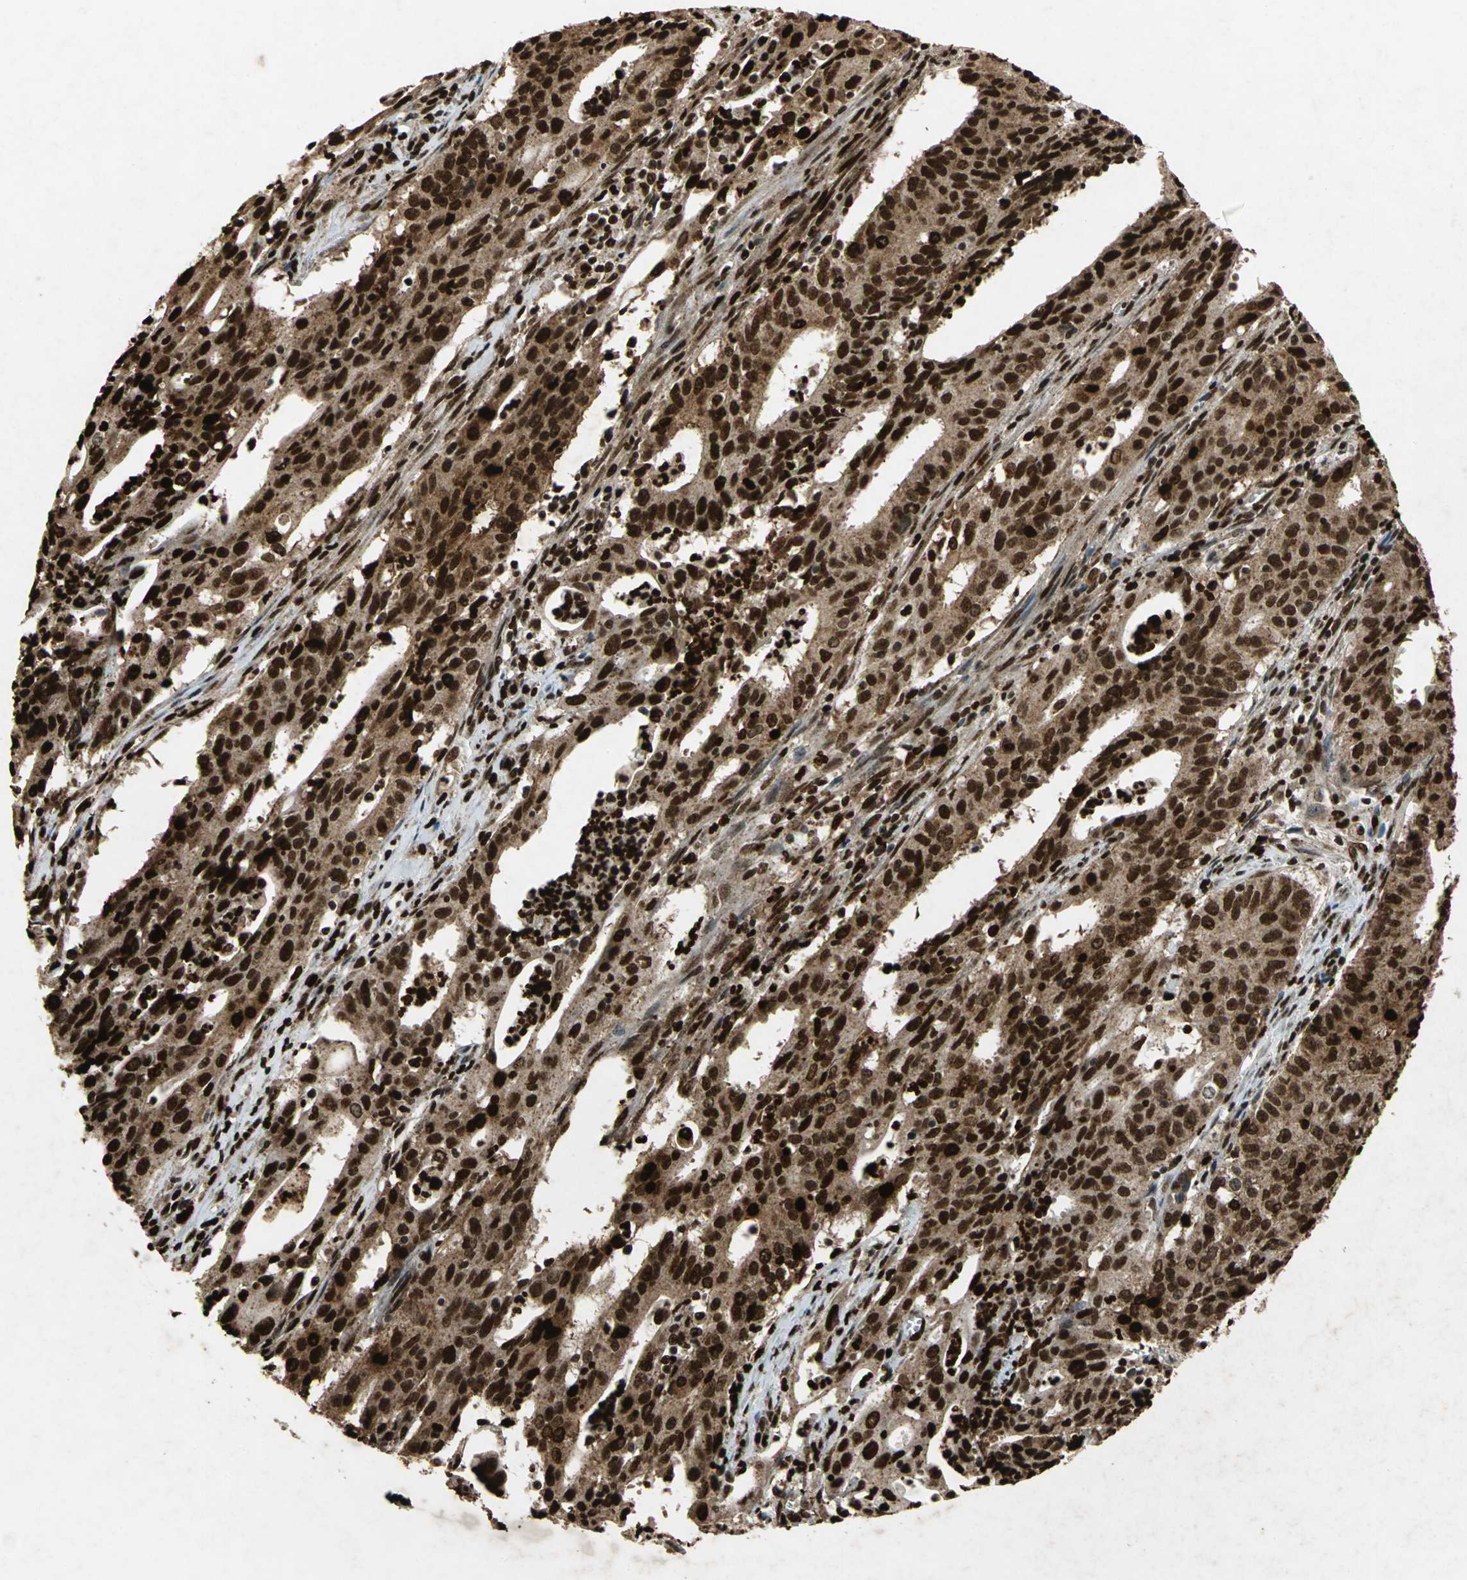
{"staining": {"intensity": "strong", "quantity": ">75%", "location": "cytoplasmic/membranous,nuclear"}, "tissue": "cervical cancer", "cell_type": "Tumor cells", "image_type": "cancer", "snomed": [{"axis": "morphology", "description": "Adenocarcinoma, NOS"}, {"axis": "topography", "description": "Cervix"}], "caption": "A high amount of strong cytoplasmic/membranous and nuclear expression is present in about >75% of tumor cells in adenocarcinoma (cervical) tissue.", "gene": "ANP32A", "patient": {"sex": "female", "age": 44}}